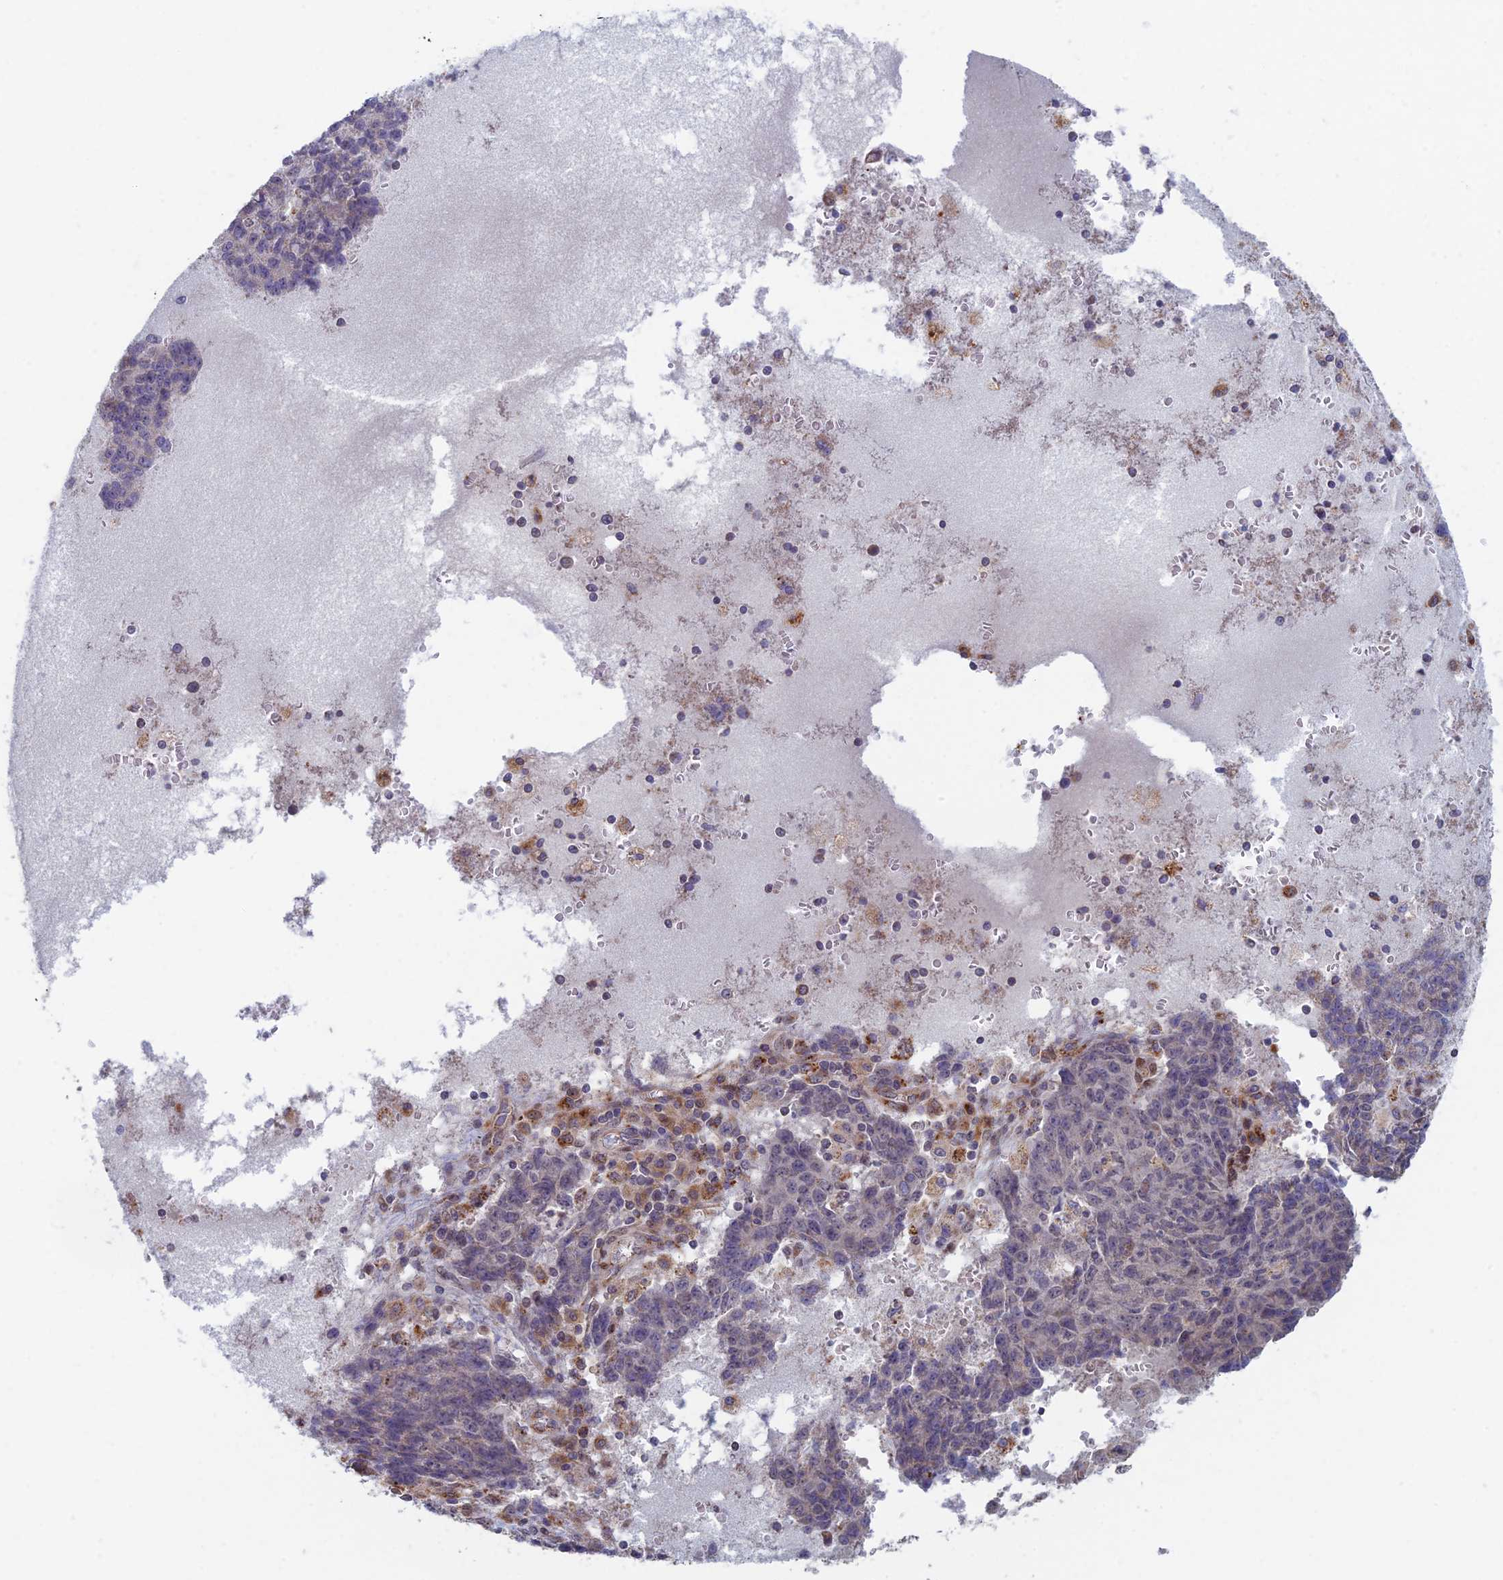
{"staining": {"intensity": "negative", "quantity": "none", "location": "none"}, "tissue": "ovarian cancer", "cell_type": "Tumor cells", "image_type": "cancer", "snomed": [{"axis": "morphology", "description": "Carcinoma, endometroid"}, {"axis": "topography", "description": "Ovary"}], "caption": "Immunohistochemistry histopathology image of ovarian cancer (endometroid carcinoma) stained for a protein (brown), which shows no expression in tumor cells. Brightfield microscopy of IHC stained with DAB (3,3'-diaminobenzidine) (brown) and hematoxylin (blue), captured at high magnification.", "gene": "FOXS1", "patient": {"sex": "female", "age": 42}}